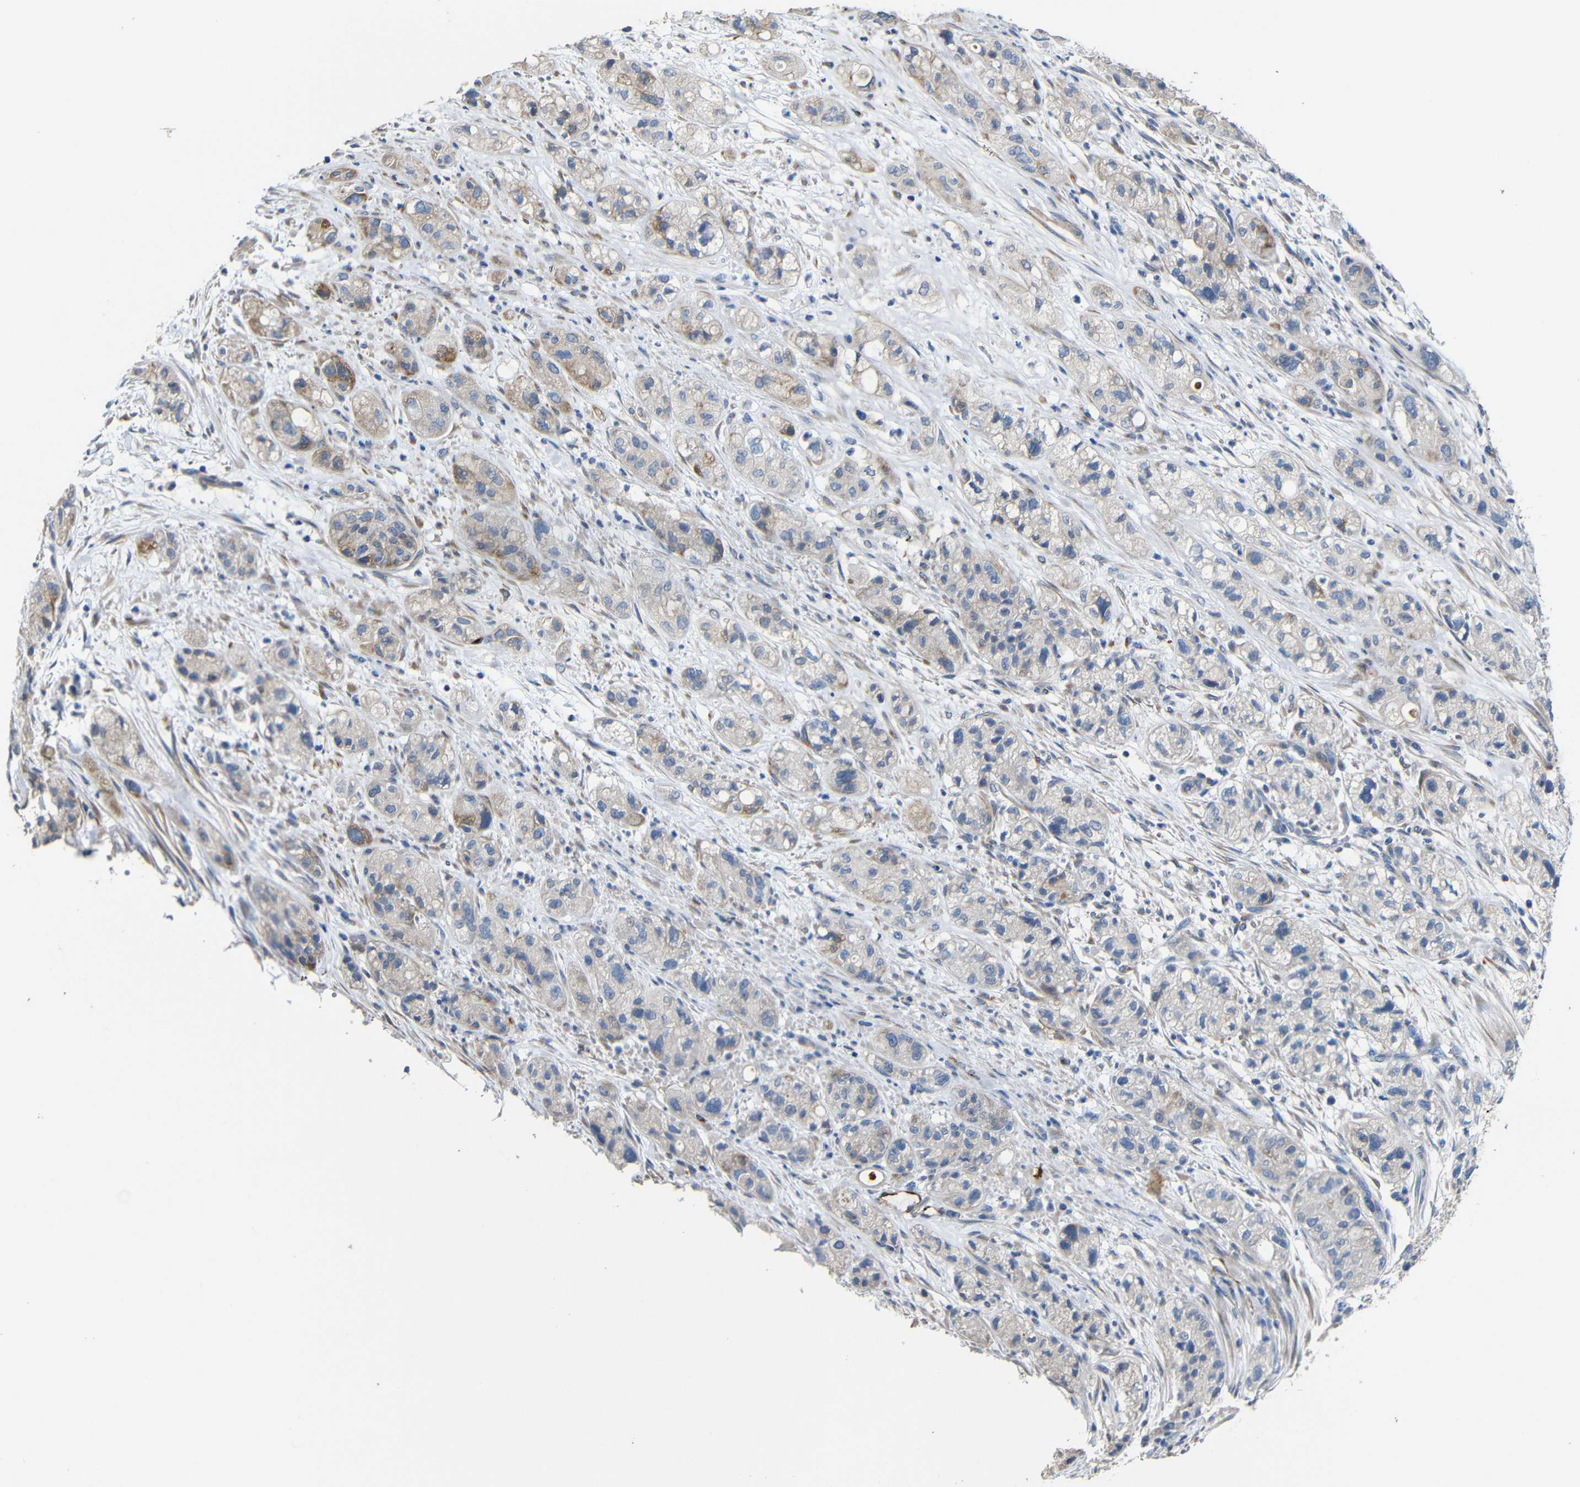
{"staining": {"intensity": "moderate", "quantity": "<25%", "location": "cytoplasmic/membranous"}, "tissue": "pancreatic cancer", "cell_type": "Tumor cells", "image_type": "cancer", "snomed": [{"axis": "morphology", "description": "Adenocarcinoma, NOS"}, {"axis": "topography", "description": "Pancreas"}], "caption": "Protein analysis of pancreatic cancer tissue reveals moderate cytoplasmic/membranous expression in approximately <25% of tumor cells.", "gene": "ACKR2", "patient": {"sex": "female", "age": 78}}